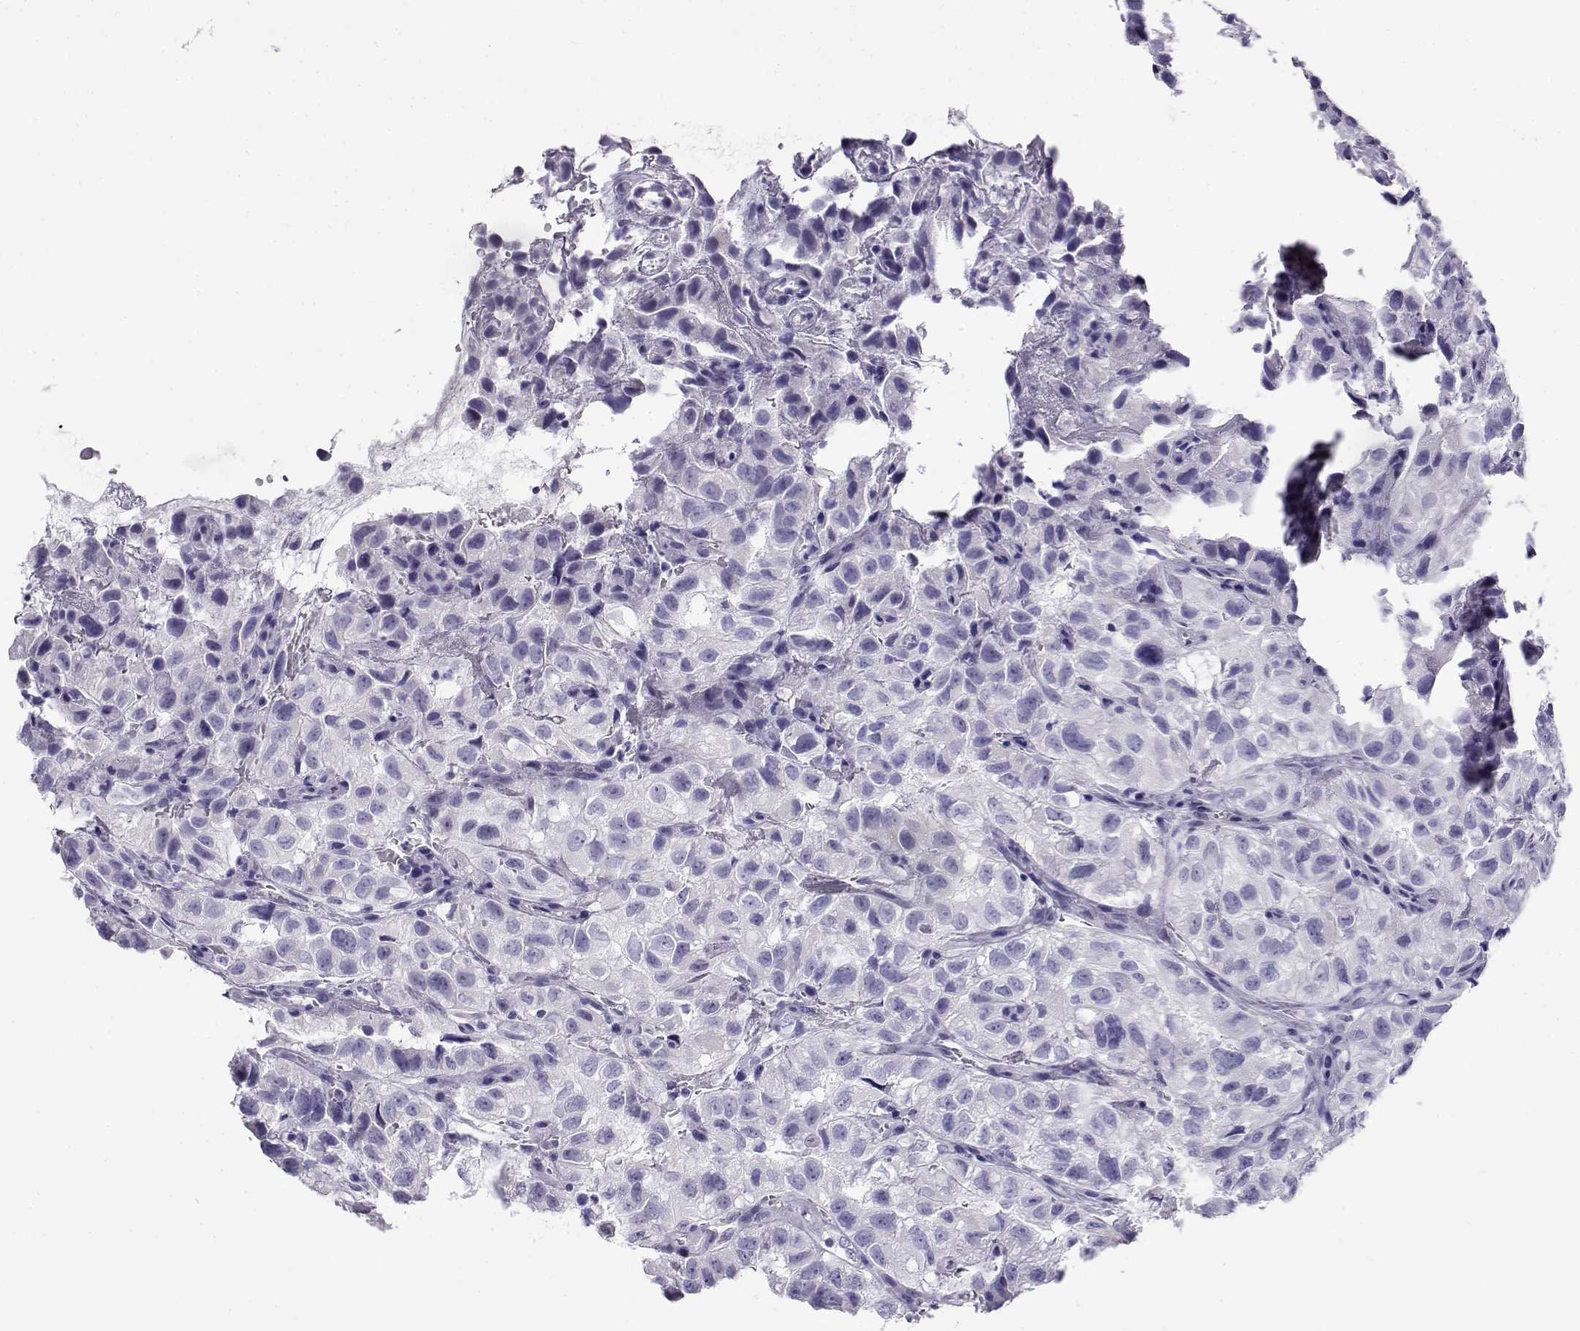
{"staining": {"intensity": "negative", "quantity": "none", "location": "none"}, "tissue": "renal cancer", "cell_type": "Tumor cells", "image_type": "cancer", "snomed": [{"axis": "morphology", "description": "Adenocarcinoma, NOS"}, {"axis": "topography", "description": "Kidney"}], "caption": "This is an immunohistochemistry image of human adenocarcinoma (renal). There is no expression in tumor cells.", "gene": "CABS1", "patient": {"sex": "male", "age": 64}}